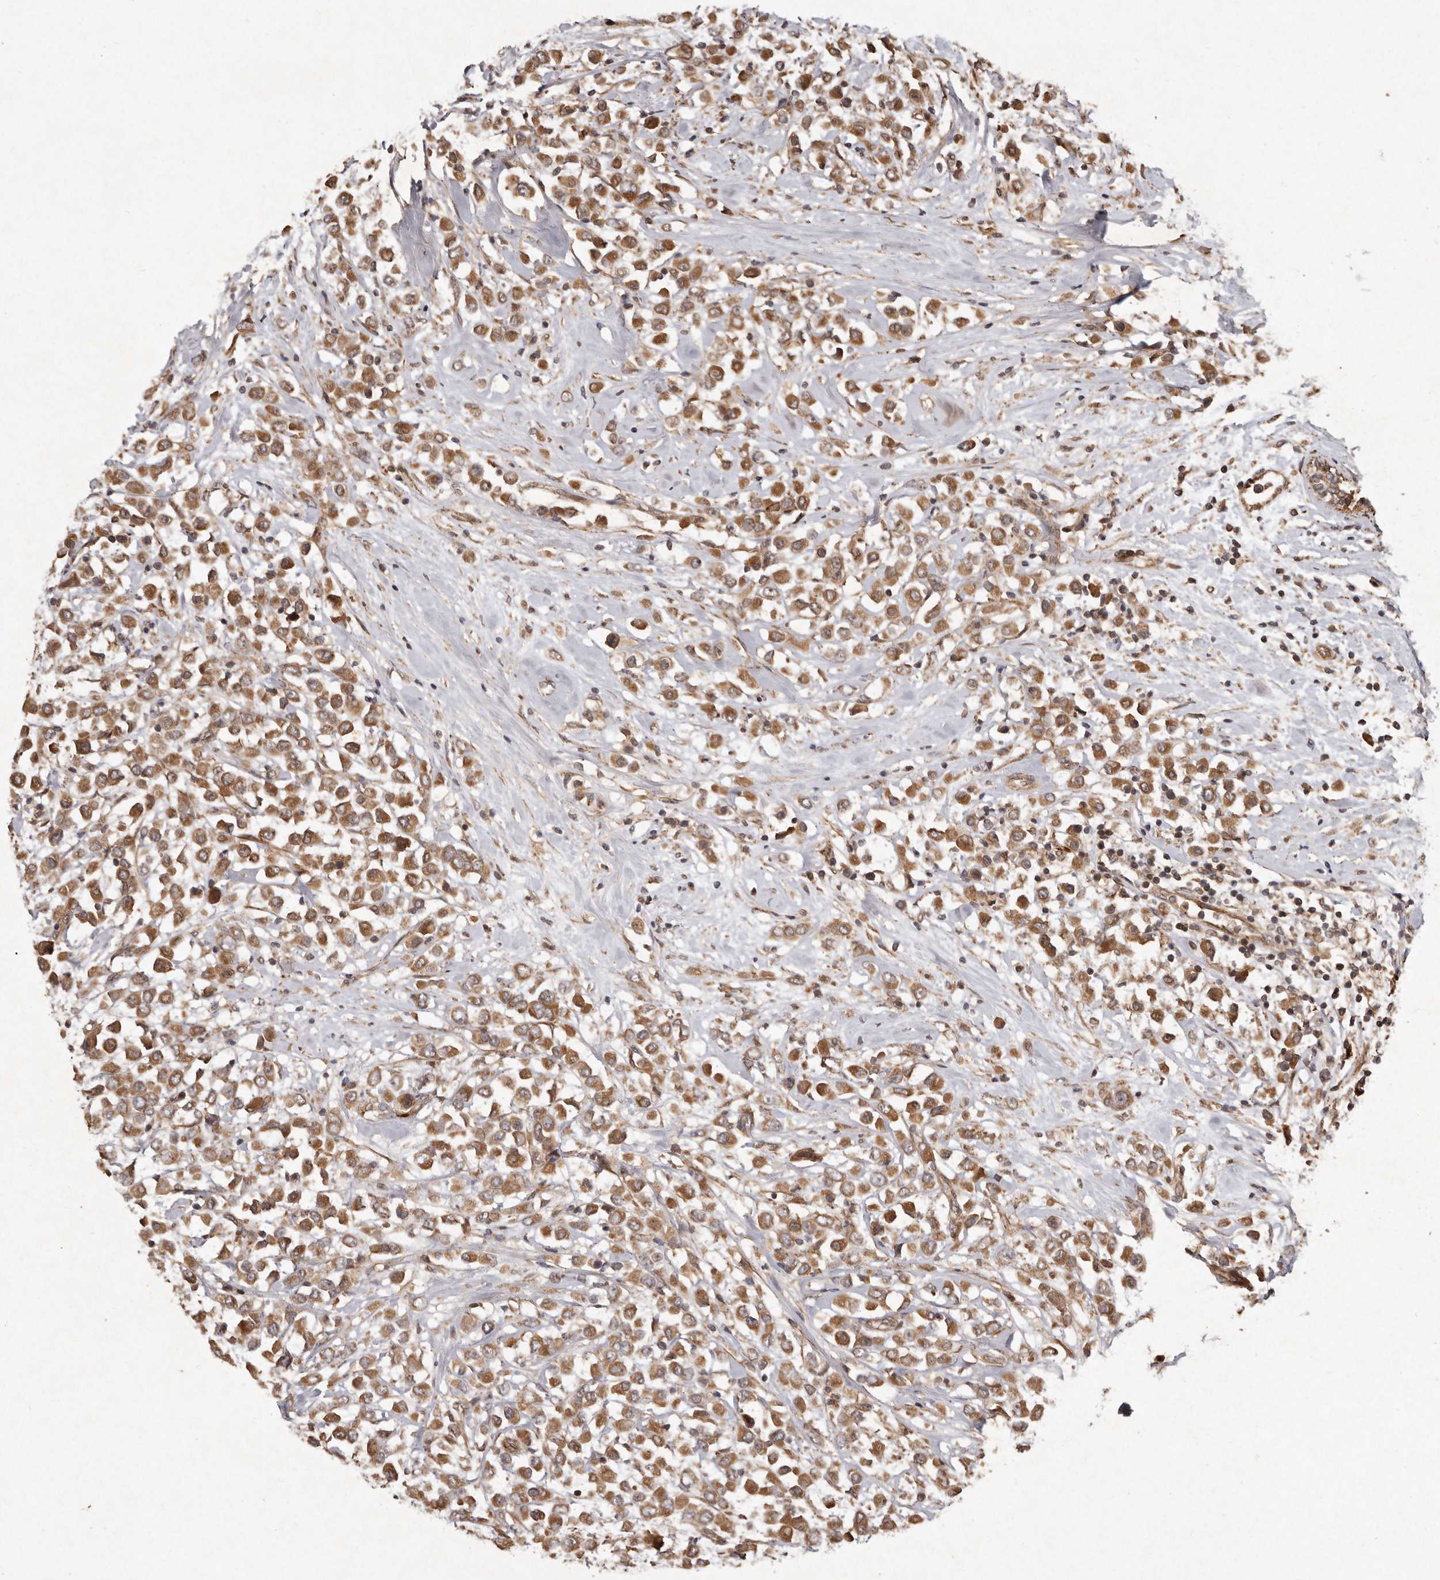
{"staining": {"intensity": "moderate", "quantity": ">75%", "location": "cytoplasmic/membranous"}, "tissue": "breast cancer", "cell_type": "Tumor cells", "image_type": "cancer", "snomed": [{"axis": "morphology", "description": "Duct carcinoma"}, {"axis": "topography", "description": "Breast"}], "caption": "High-power microscopy captured an immunohistochemistry histopathology image of breast cancer (invasive ductal carcinoma), revealing moderate cytoplasmic/membranous expression in about >75% of tumor cells.", "gene": "SEMA3A", "patient": {"sex": "female", "age": 61}}